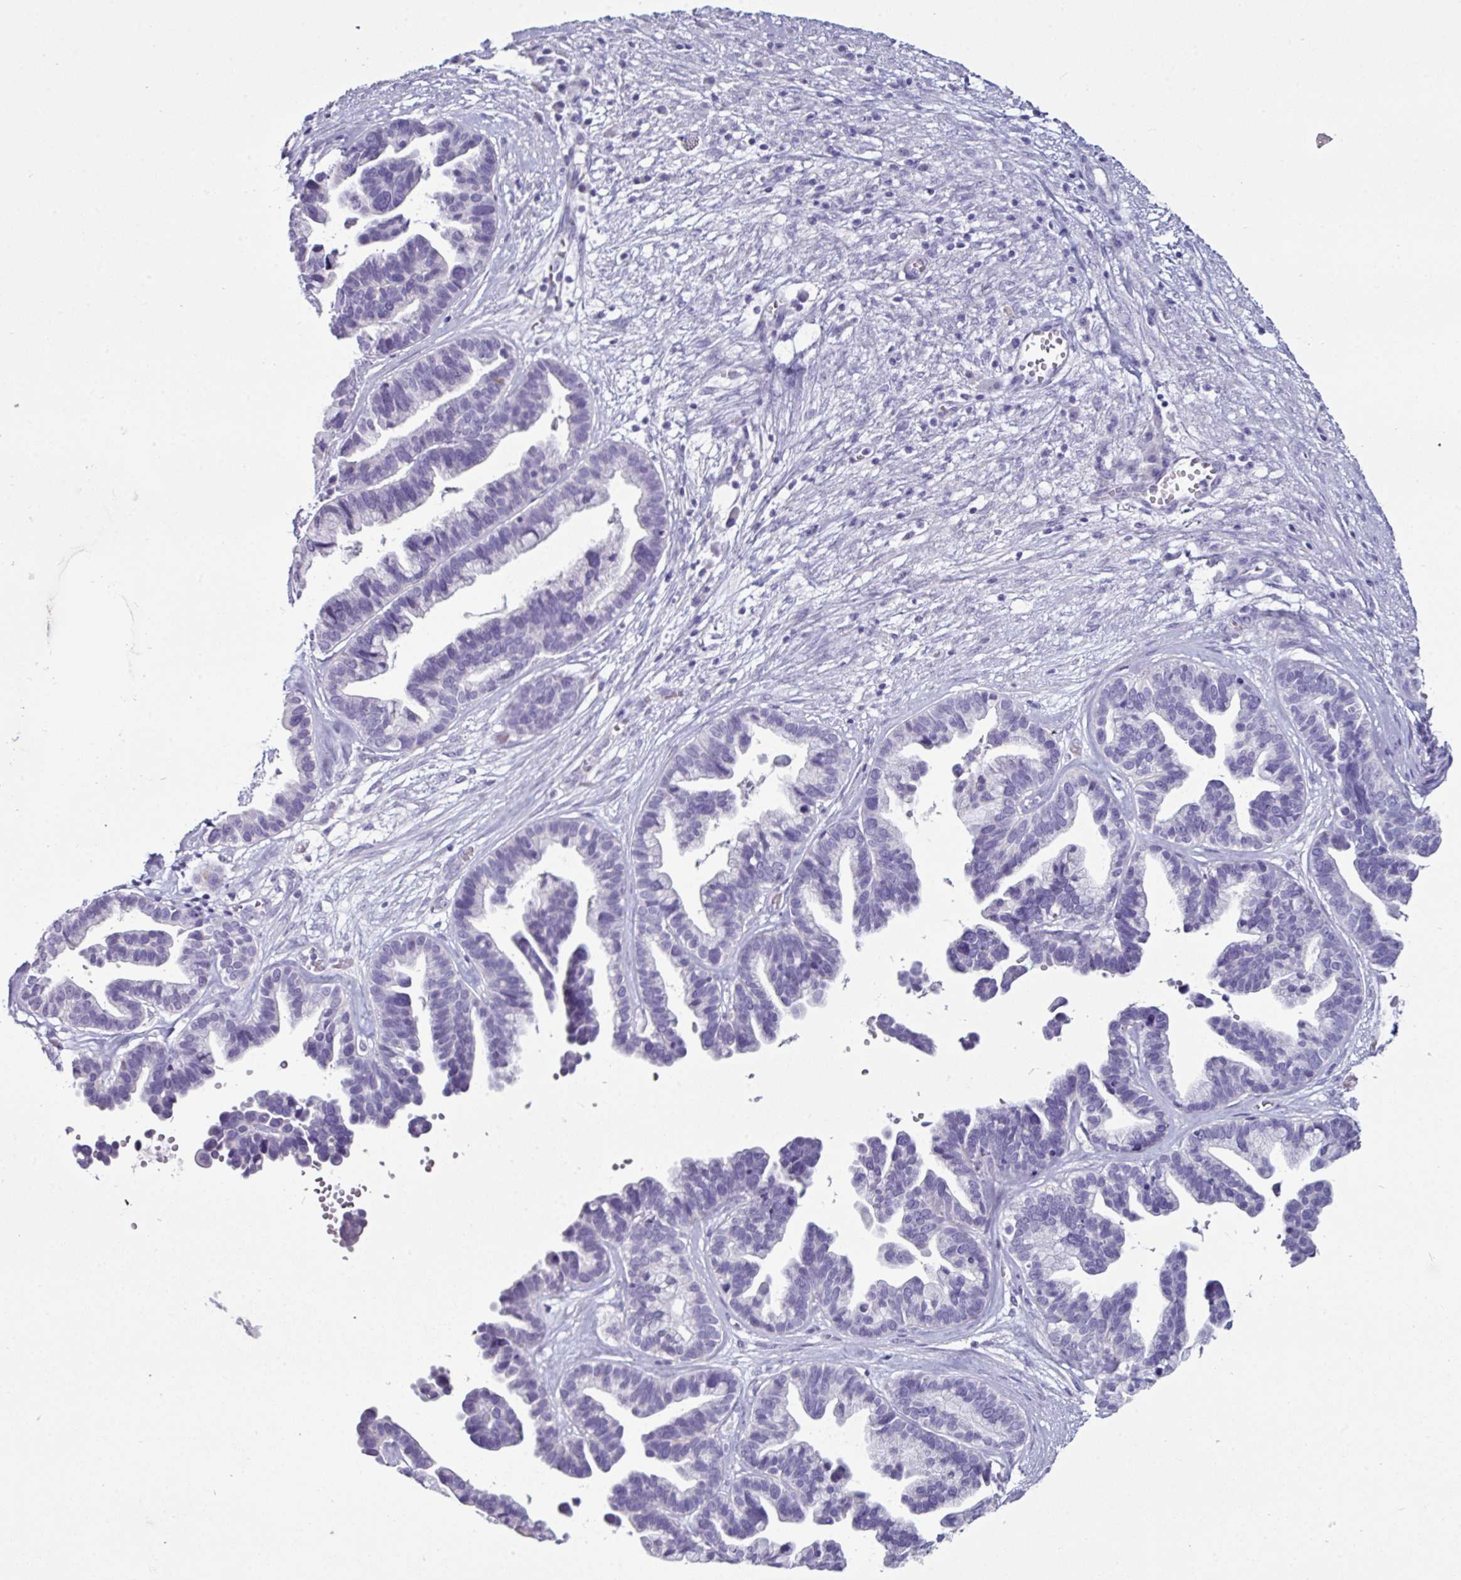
{"staining": {"intensity": "negative", "quantity": "none", "location": "none"}, "tissue": "ovarian cancer", "cell_type": "Tumor cells", "image_type": "cancer", "snomed": [{"axis": "morphology", "description": "Cystadenocarcinoma, serous, NOS"}, {"axis": "topography", "description": "Ovary"}], "caption": "Image shows no significant protein positivity in tumor cells of ovarian cancer. (DAB immunohistochemistry (IHC) with hematoxylin counter stain).", "gene": "GLP2R", "patient": {"sex": "female", "age": 56}}